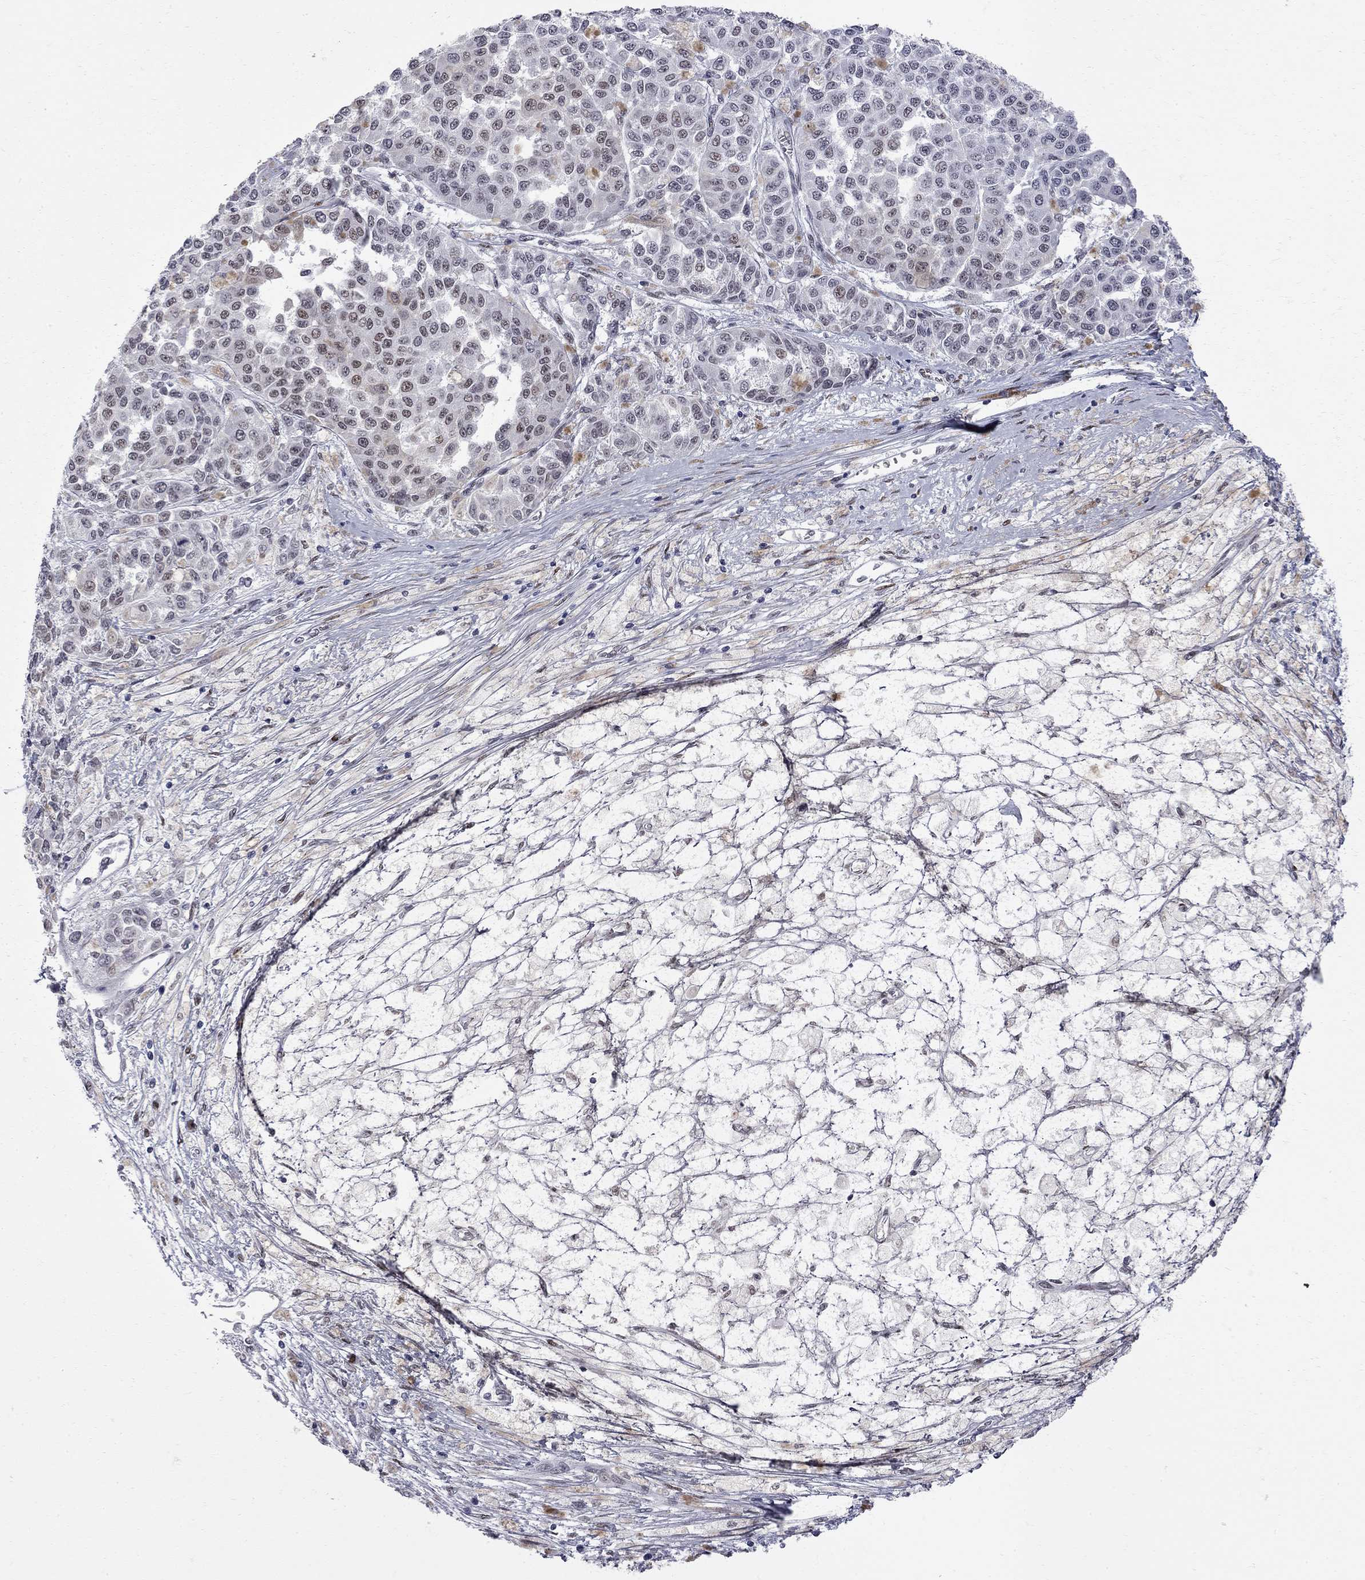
{"staining": {"intensity": "weak", "quantity": "<25%", "location": "nuclear"}, "tissue": "melanoma", "cell_type": "Tumor cells", "image_type": "cancer", "snomed": [{"axis": "morphology", "description": "Malignant melanoma, NOS"}, {"axis": "topography", "description": "Skin"}], "caption": "There is no significant positivity in tumor cells of malignant melanoma.", "gene": "ZBTB47", "patient": {"sex": "female", "age": 58}}